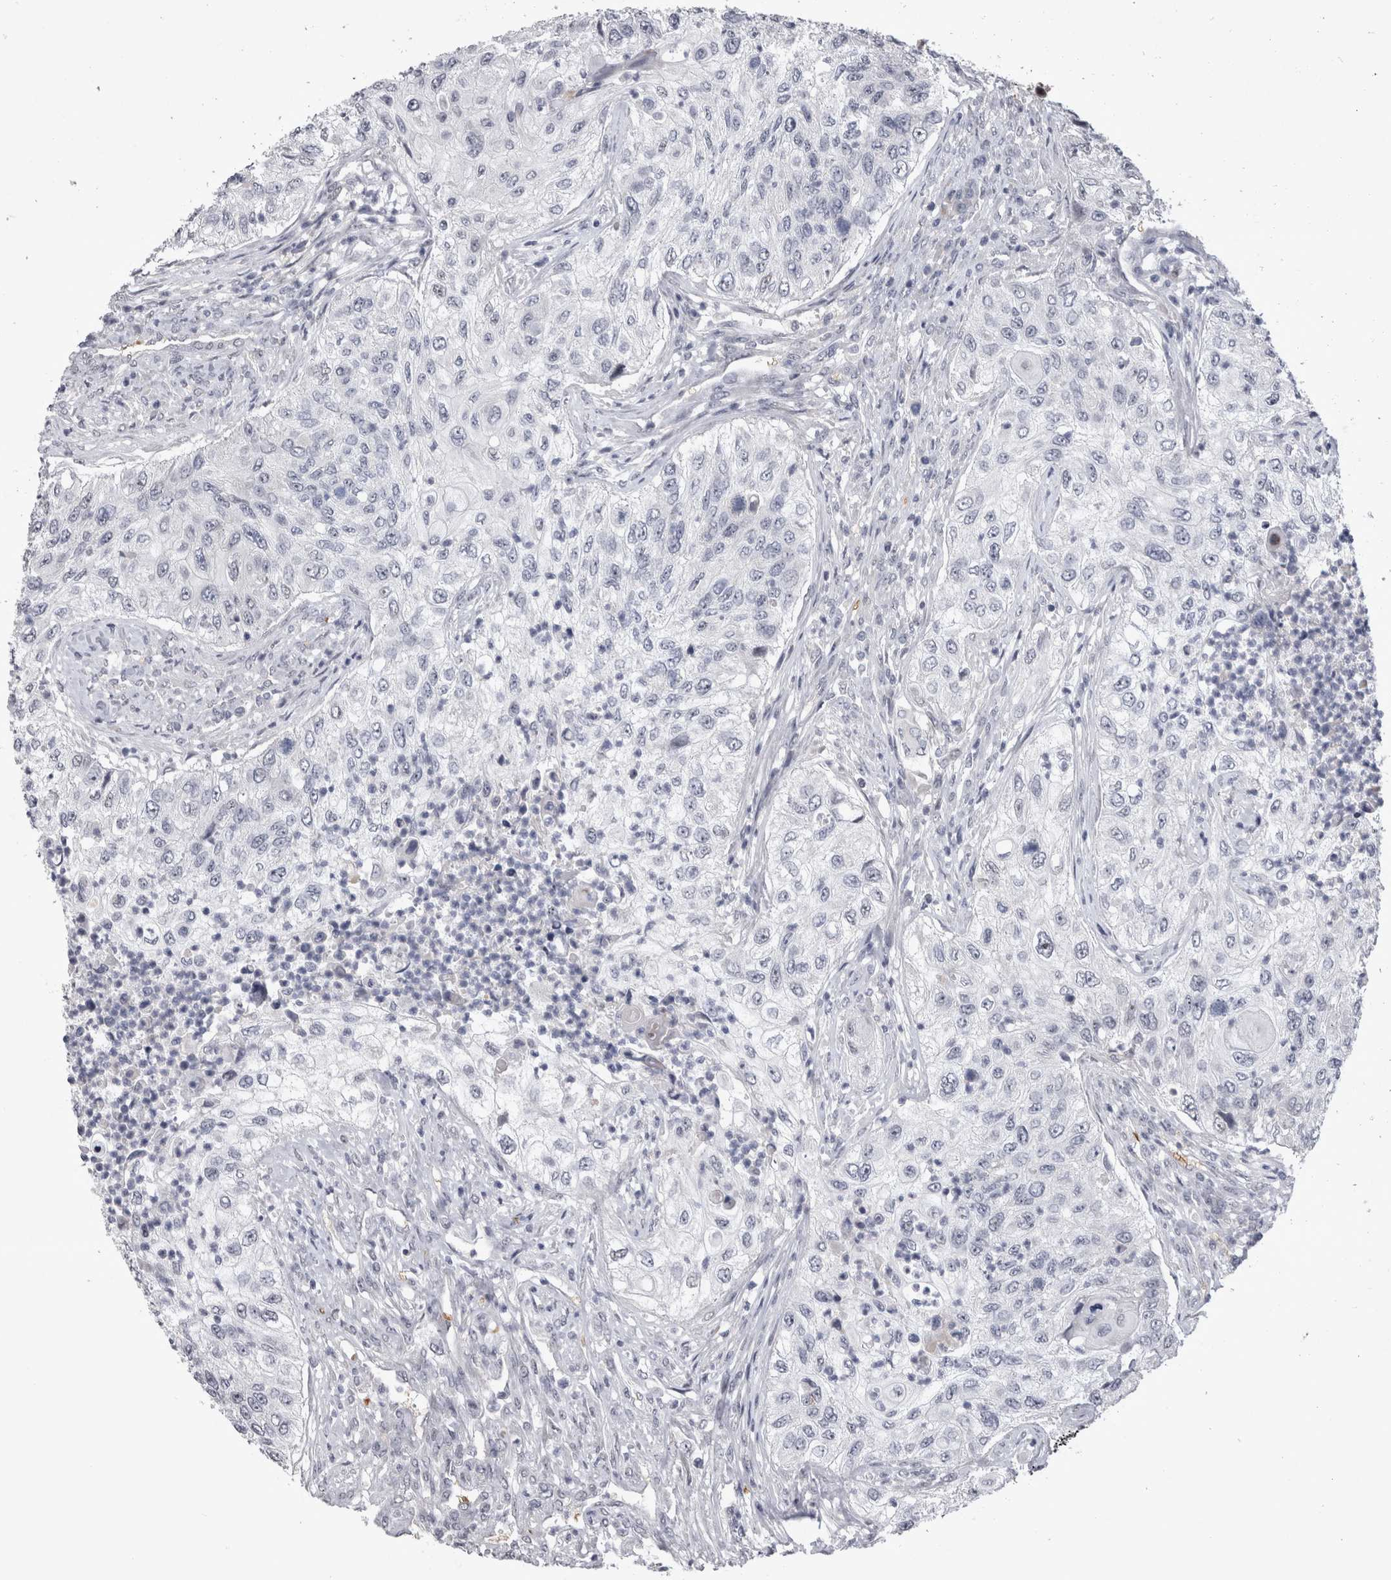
{"staining": {"intensity": "negative", "quantity": "none", "location": "none"}, "tissue": "urothelial cancer", "cell_type": "Tumor cells", "image_type": "cancer", "snomed": [{"axis": "morphology", "description": "Urothelial carcinoma, High grade"}, {"axis": "topography", "description": "Urinary bladder"}], "caption": "High magnification brightfield microscopy of urothelial carcinoma (high-grade) stained with DAB (brown) and counterstained with hematoxylin (blue): tumor cells show no significant staining.", "gene": "IFI44", "patient": {"sex": "female", "age": 60}}